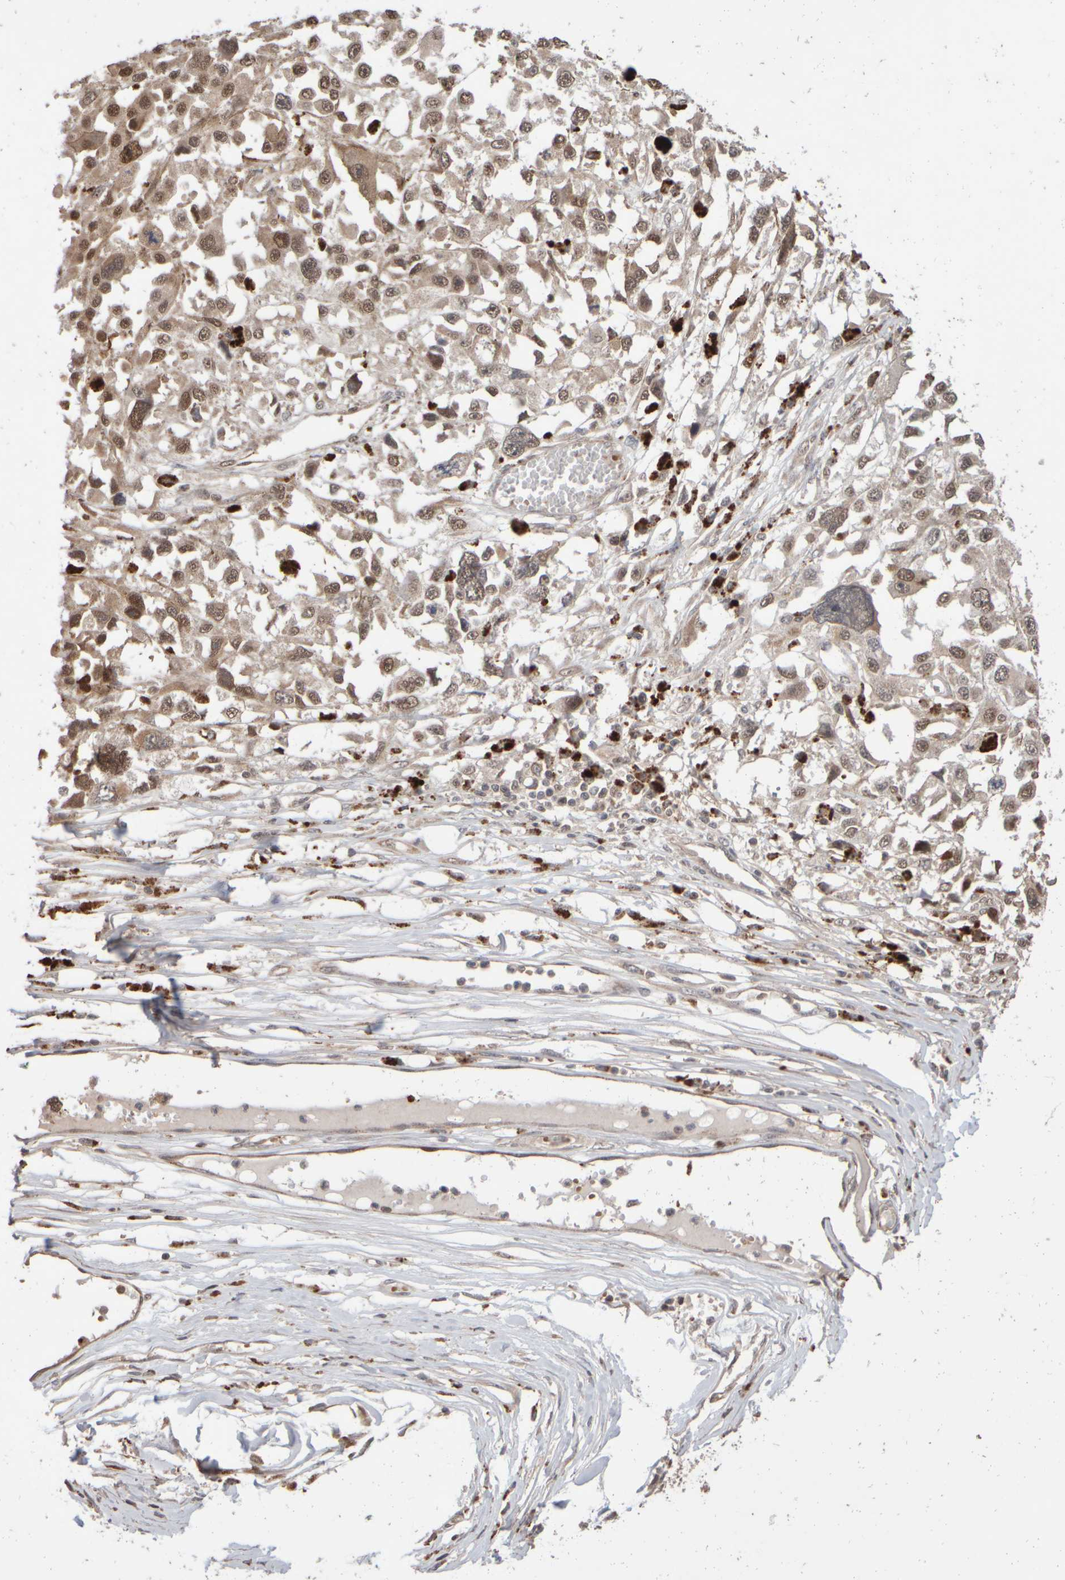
{"staining": {"intensity": "moderate", "quantity": ">75%", "location": "nuclear"}, "tissue": "melanoma", "cell_type": "Tumor cells", "image_type": "cancer", "snomed": [{"axis": "morphology", "description": "Malignant melanoma, Metastatic site"}, {"axis": "topography", "description": "Lymph node"}], "caption": "A brown stain shows moderate nuclear positivity of a protein in human melanoma tumor cells.", "gene": "ABHD11", "patient": {"sex": "male", "age": 59}}